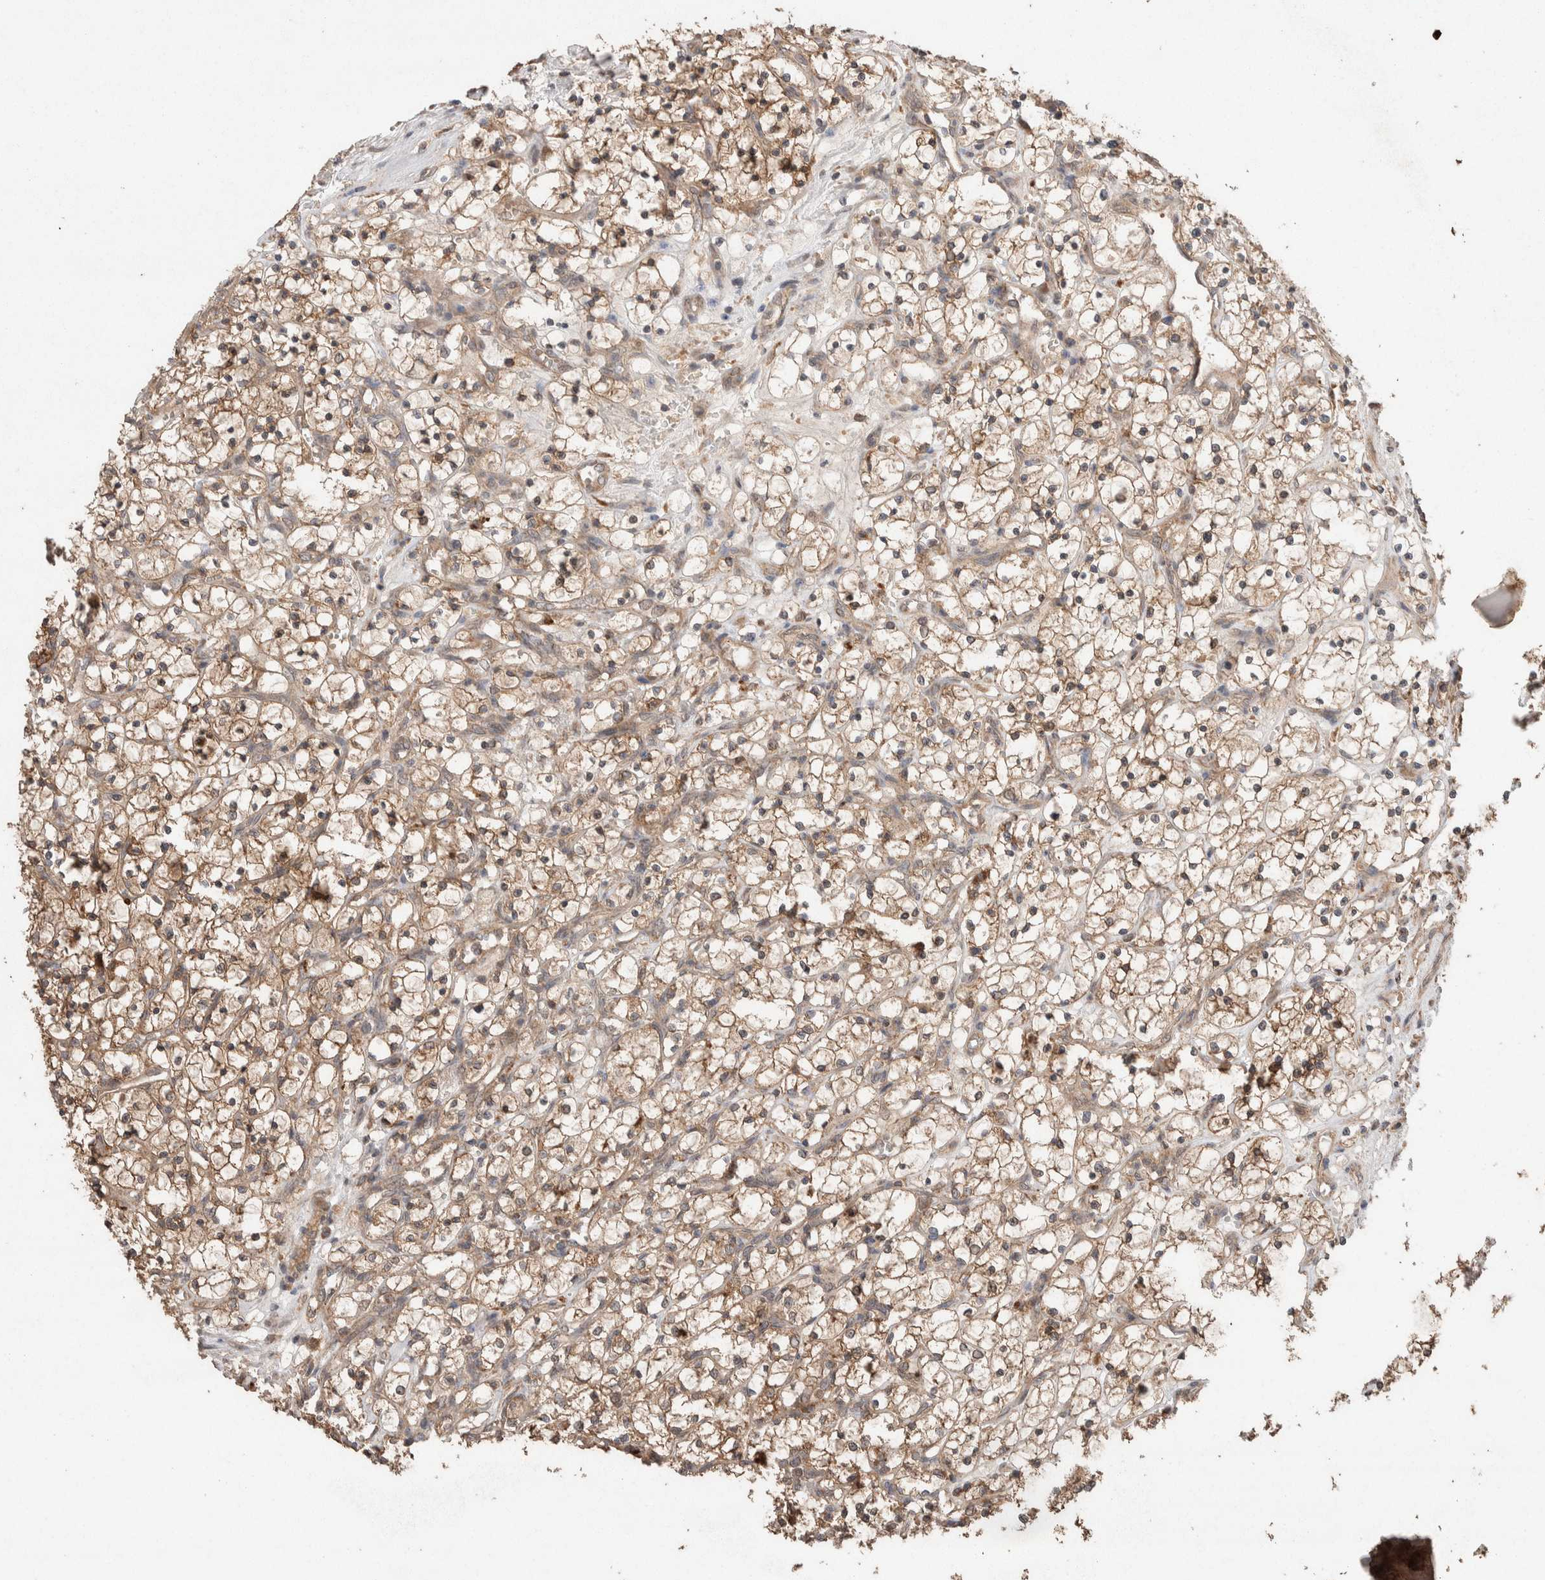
{"staining": {"intensity": "moderate", "quantity": ">75%", "location": "cytoplasmic/membranous"}, "tissue": "renal cancer", "cell_type": "Tumor cells", "image_type": "cancer", "snomed": [{"axis": "morphology", "description": "Adenocarcinoma, NOS"}, {"axis": "topography", "description": "Kidney"}], "caption": "Immunohistochemical staining of human renal cancer demonstrates moderate cytoplasmic/membranous protein staining in approximately >75% of tumor cells.", "gene": "KCNJ5", "patient": {"sex": "female", "age": 69}}